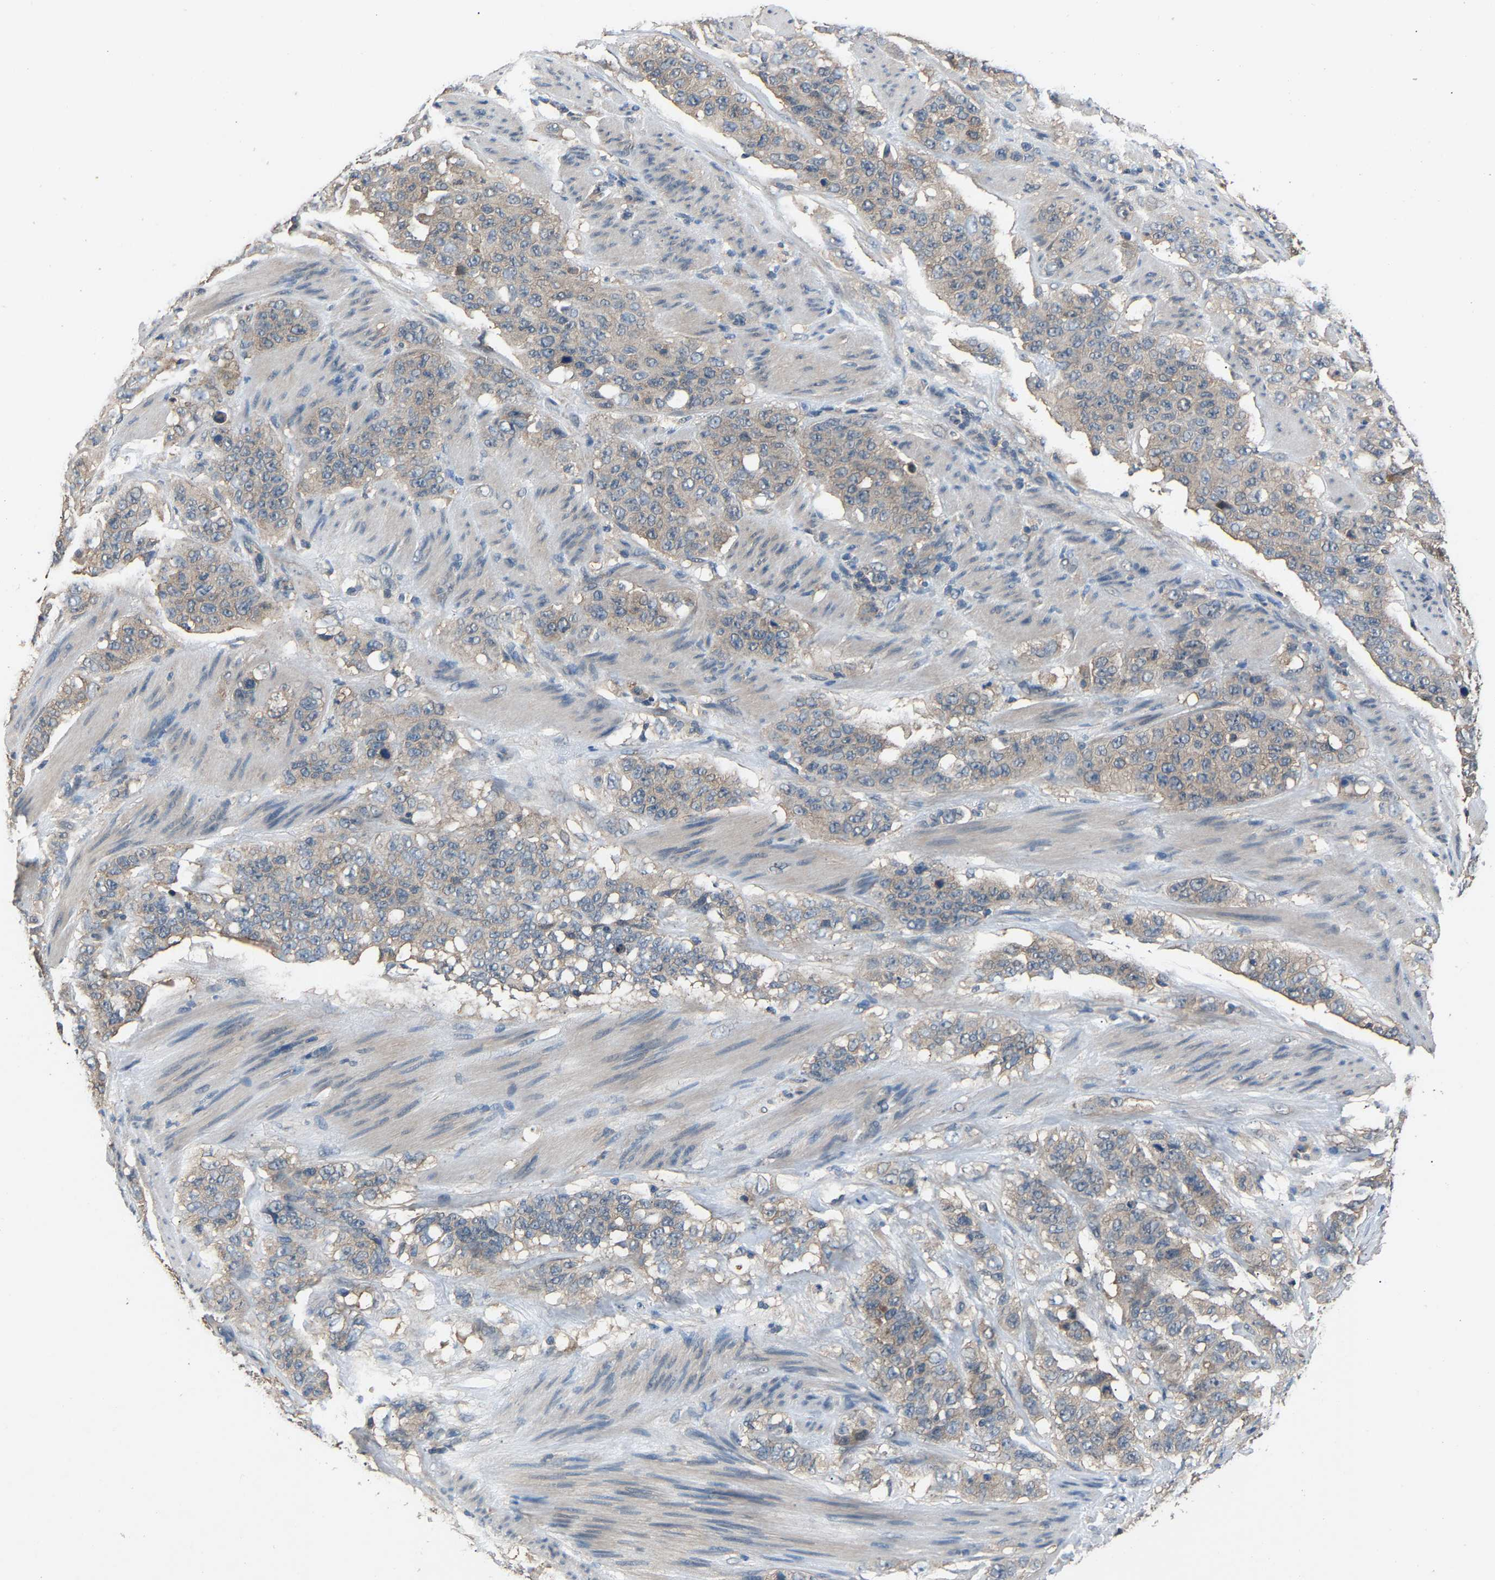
{"staining": {"intensity": "weak", "quantity": "<25%", "location": "cytoplasmic/membranous"}, "tissue": "stomach cancer", "cell_type": "Tumor cells", "image_type": "cancer", "snomed": [{"axis": "morphology", "description": "Adenocarcinoma, NOS"}, {"axis": "topography", "description": "Stomach"}], "caption": "Immunohistochemistry (IHC) micrograph of neoplastic tissue: human adenocarcinoma (stomach) stained with DAB (3,3'-diaminobenzidine) shows no significant protein staining in tumor cells. (DAB (3,3'-diaminobenzidine) immunohistochemistry with hematoxylin counter stain).", "gene": "ABCC9", "patient": {"sex": "male", "age": 48}}